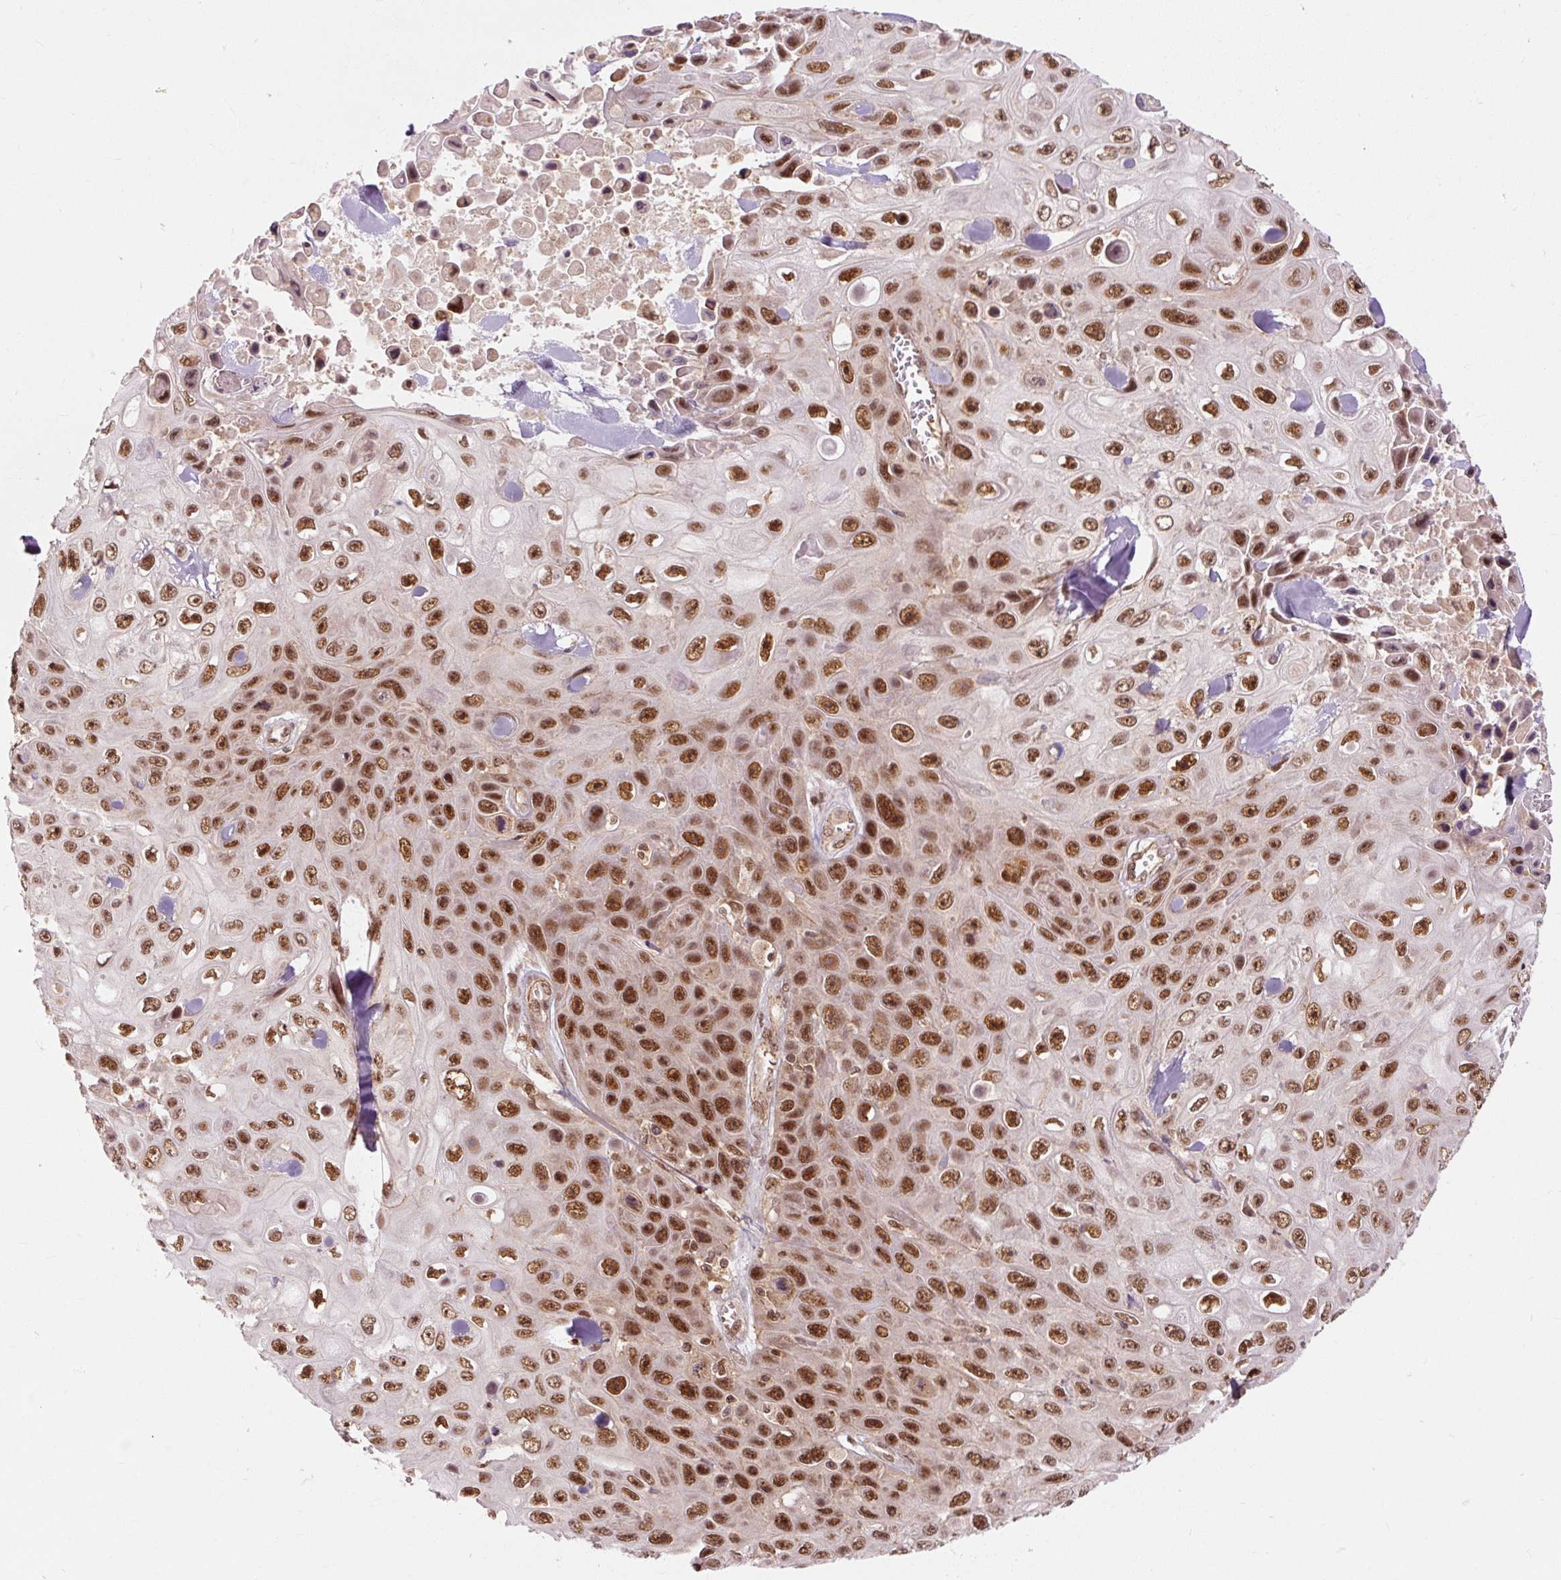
{"staining": {"intensity": "strong", "quantity": ">75%", "location": "nuclear"}, "tissue": "skin cancer", "cell_type": "Tumor cells", "image_type": "cancer", "snomed": [{"axis": "morphology", "description": "Squamous cell carcinoma, NOS"}, {"axis": "topography", "description": "Skin"}], "caption": "This photomicrograph demonstrates squamous cell carcinoma (skin) stained with IHC to label a protein in brown. The nuclear of tumor cells show strong positivity for the protein. Nuclei are counter-stained blue.", "gene": "CSTF1", "patient": {"sex": "male", "age": 82}}